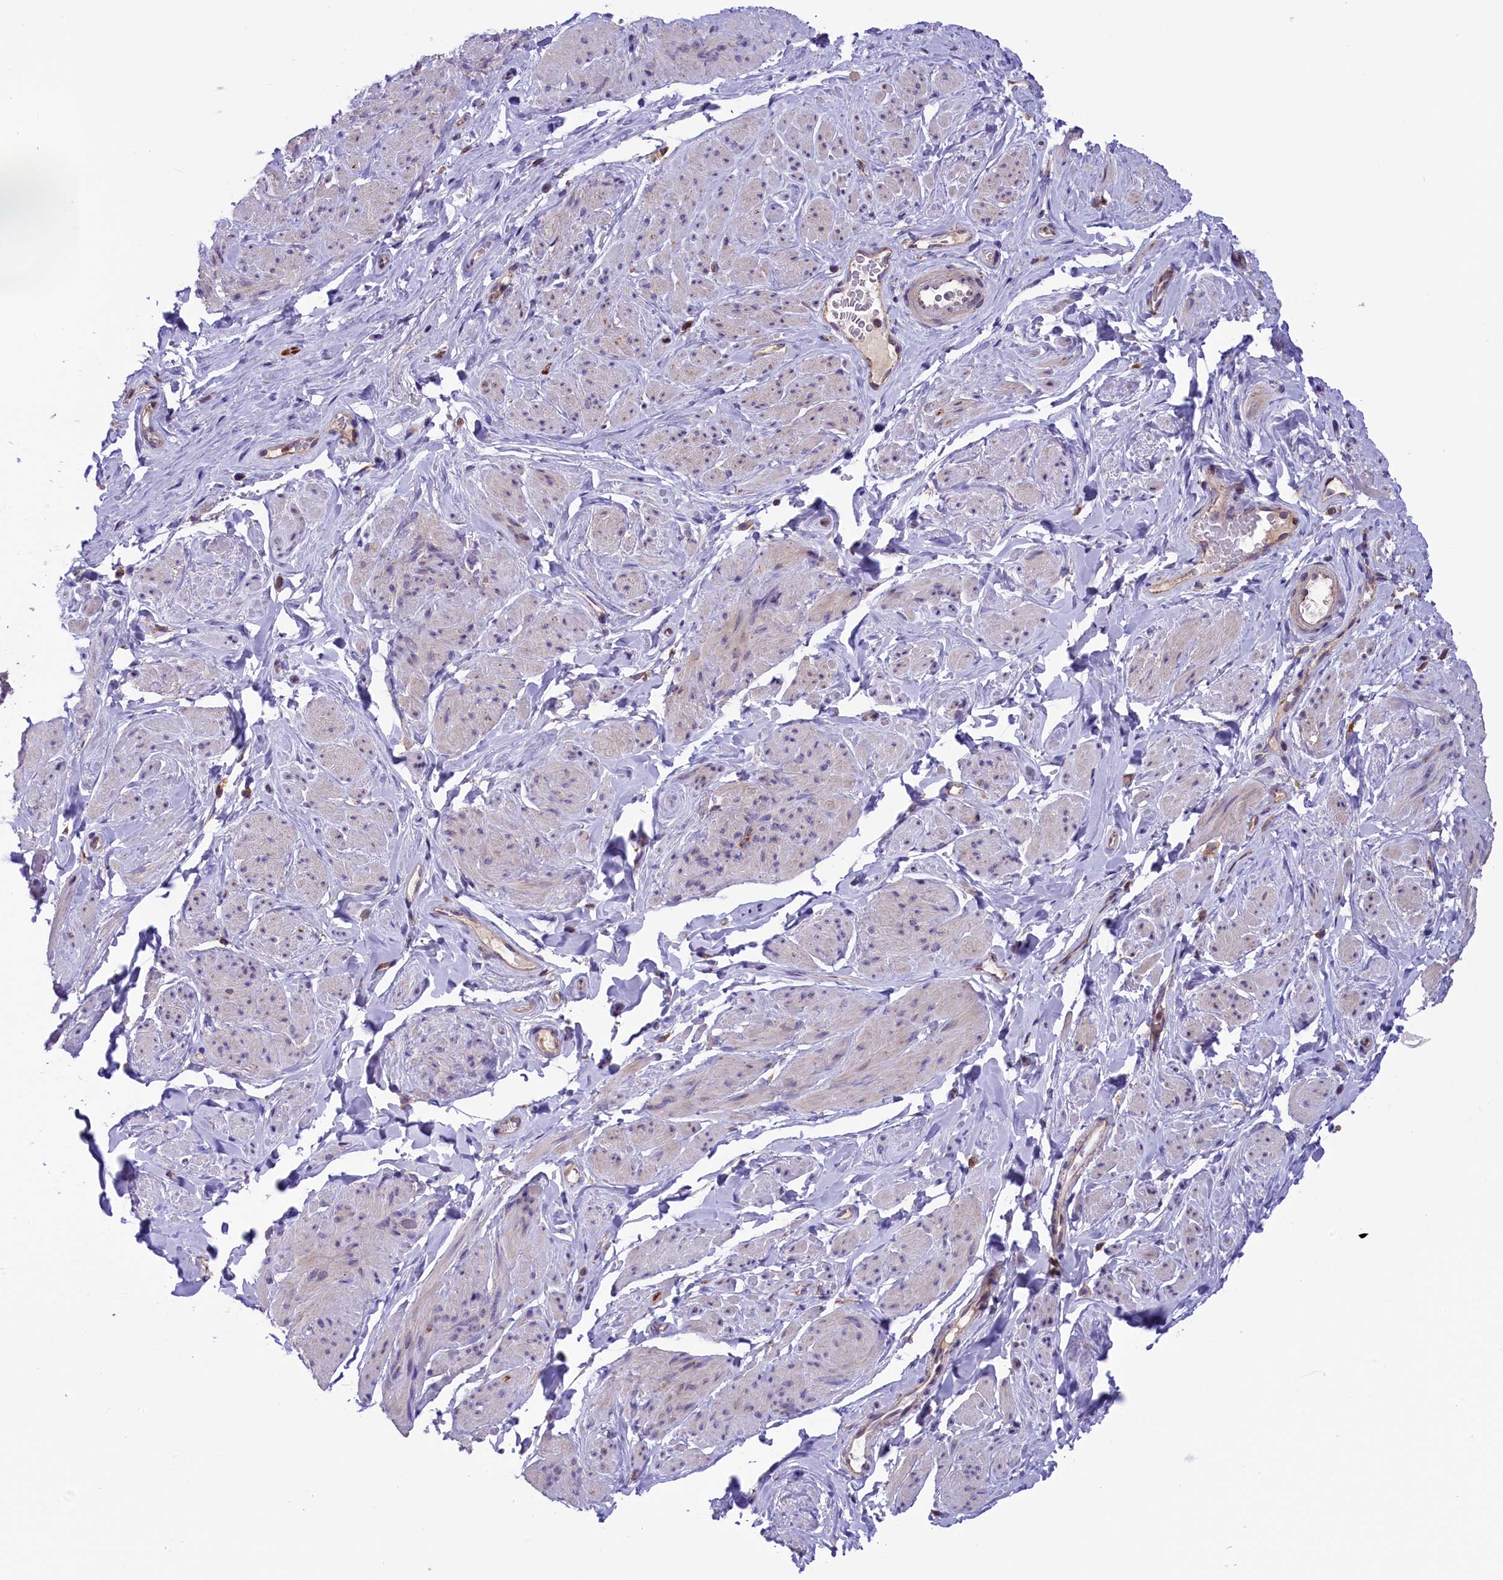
{"staining": {"intensity": "negative", "quantity": "none", "location": "none"}, "tissue": "smooth muscle", "cell_type": "Smooth muscle cells", "image_type": "normal", "snomed": [{"axis": "morphology", "description": "Normal tissue, NOS"}, {"axis": "topography", "description": "Smooth muscle"}, {"axis": "topography", "description": "Peripheral nerve tissue"}], "caption": "The immunohistochemistry (IHC) micrograph has no significant positivity in smooth muscle cells of smooth muscle.", "gene": "DNAJB9", "patient": {"sex": "male", "age": 69}}